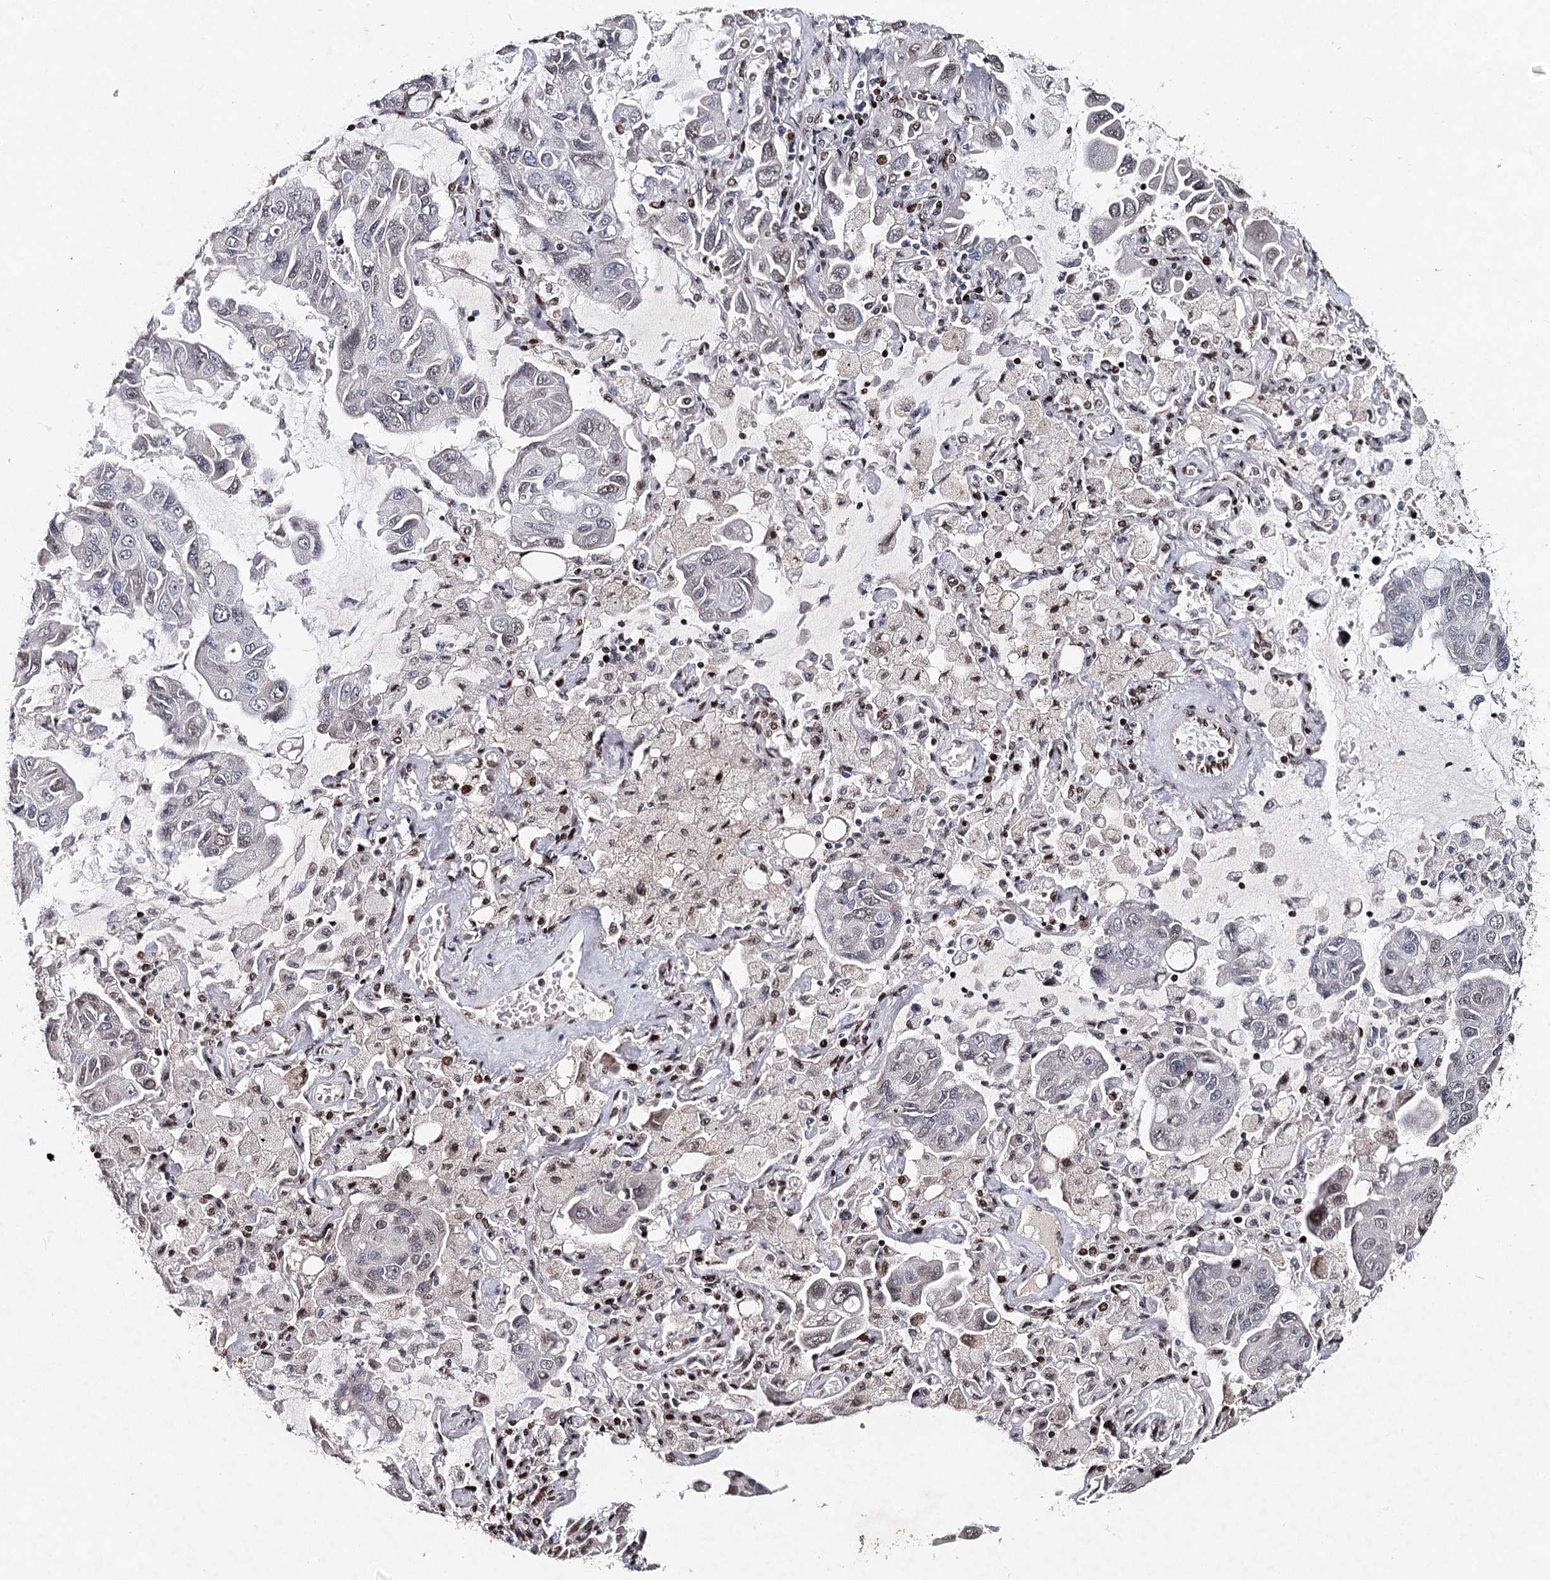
{"staining": {"intensity": "negative", "quantity": "none", "location": "none"}, "tissue": "lung cancer", "cell_type": "Tumor cells", "image_type": "cancer", "snomed": [{"axis": "morphology", "description": "Adenocarcinoma, NOS"}, {"axis": "topography", "description": "Lung"}], "caption": "An IHC photomicrograph of lung cancer is shown. There is no staining in tumor cells of lung cancer.", "gene": "FRMD4A", "patient": {"sex": "male", "age": 64}}